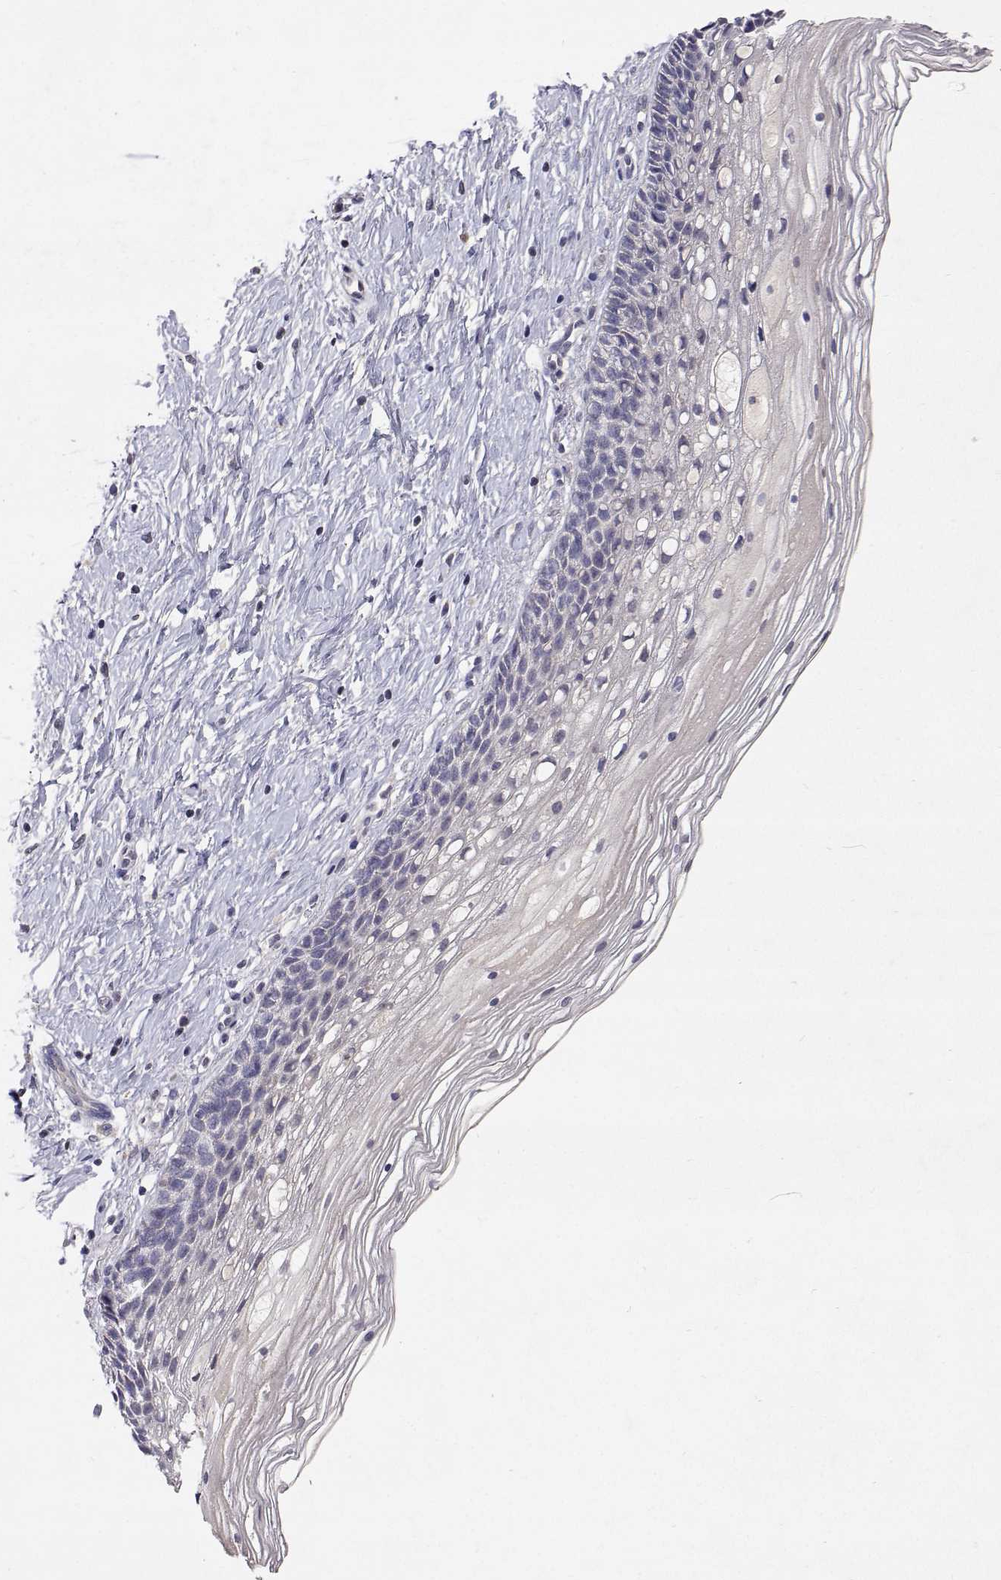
{"staining": {"intensity": "negative", "quantity": "none", "location": "none"}, "tissue": "cervix", "cell_type": "Glandular cells", "image_type": "normal", "snomed": [{"axis": "morphology", "description": "Normal tissue, NOS"}, {"axis": "topography", "description": "Cervix"}], "caption": "Immunohistochemistry (IHC) of unremarkable cervix demonstrates no expression in glandular cells. The staining is performed using DAB (3,3'-diaminobenzidine) brown chromogen with nuclei counter-stained in using hematoxylin.", "gene": "TRIM60", "patient": {"sex": "female", "age": 34}}